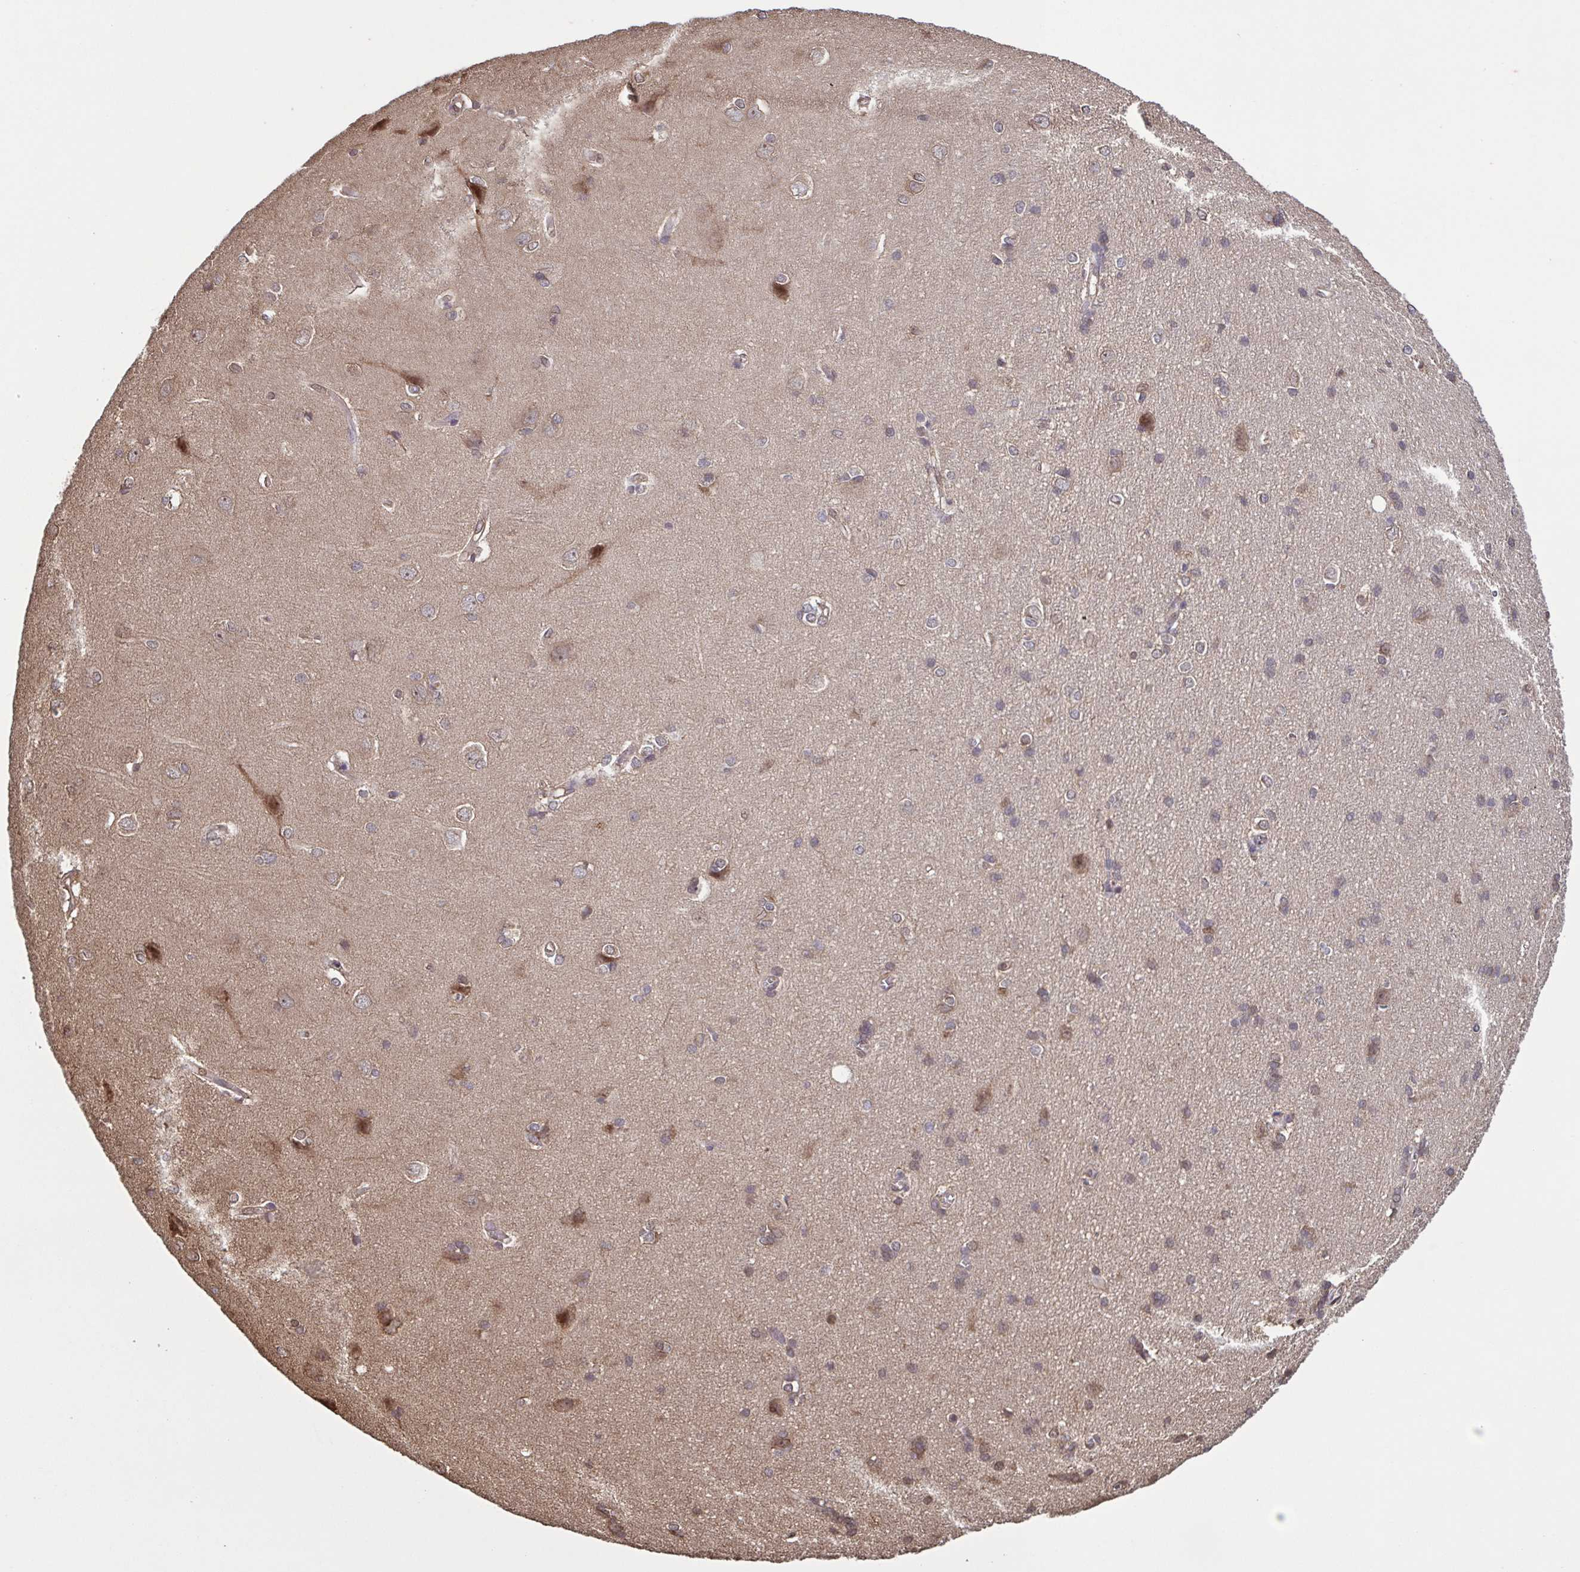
{"staining": {"intensity": "weak", "quantity": "<25%", "location": "cytoplasmic/membranous"}, "tissue": "cerebral cortex", "cell_type": "Endothelial cells", "image_type": "normal", "snomed": [{"axis": "morphology", "description": "Normal tissue, NOS"}, {"axis": "topography", "description": "Cerebral cortex"}], "caption": "Benign cerebral cortex was stained to show a protein in brown. There is no significant positivity in endothelial cells.", "gene": "SEC63", "patient": {"sex": "male", "age": 37}}